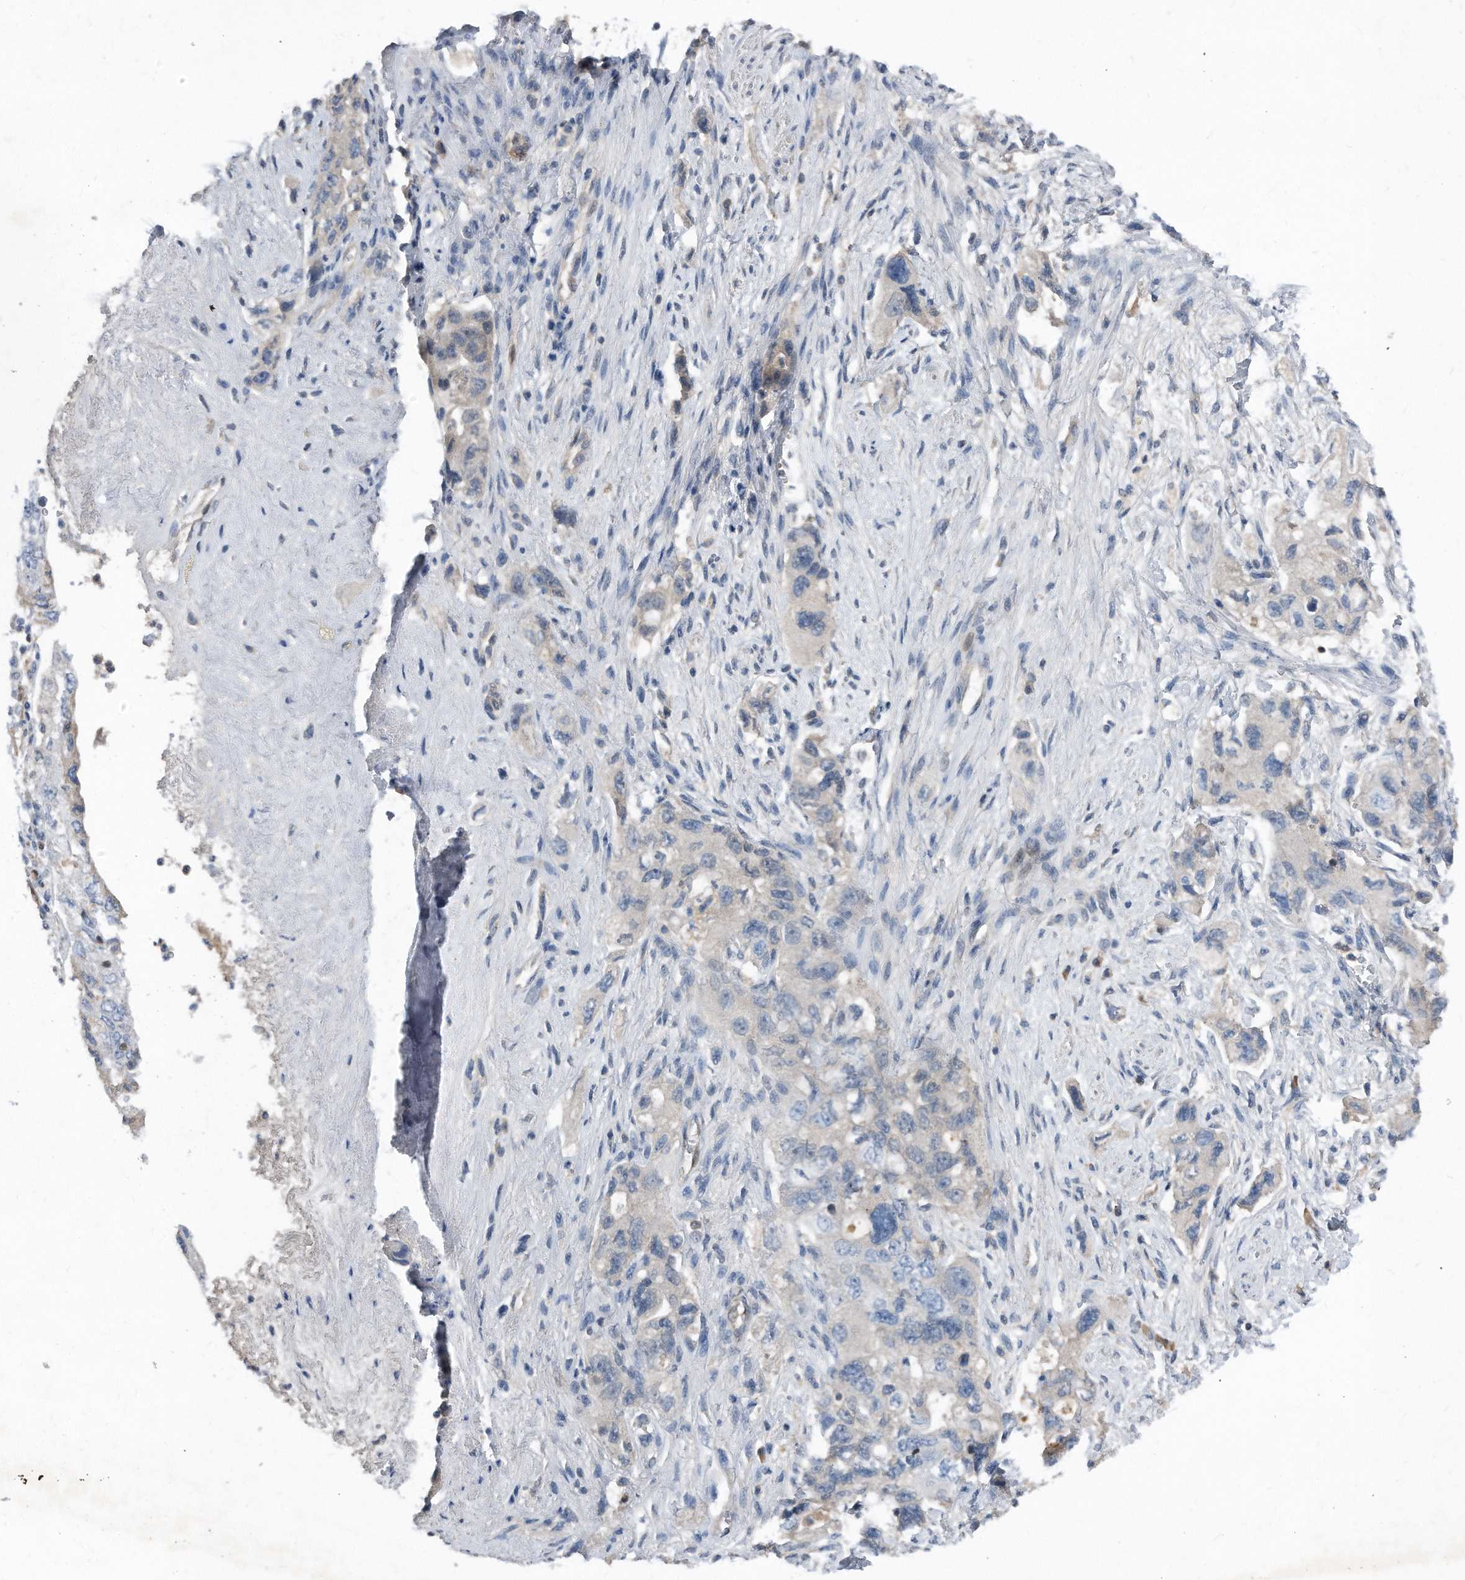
{"staining": {"intensity": "negative", "quantity": "none", "location": "none"}, "tissue": "pancreatic cancer", "cell_type": "Tumor cells", "image_type": "cancer", "snomed": [{"axis": "morphology", "description": "Adenocarcinoma, NOS"}, {"axis": "topography", "description": "Pancreas"}], "caption": "Immunohistochemistry photomicrograph of neoplastic tissue: human adenocarcinoma (pancreatic) stained with DAB demonstrates no significant protein staining in tumor cells.", "gene": "MAP2K6", "patient": {"sex": "female", "age": 73}}